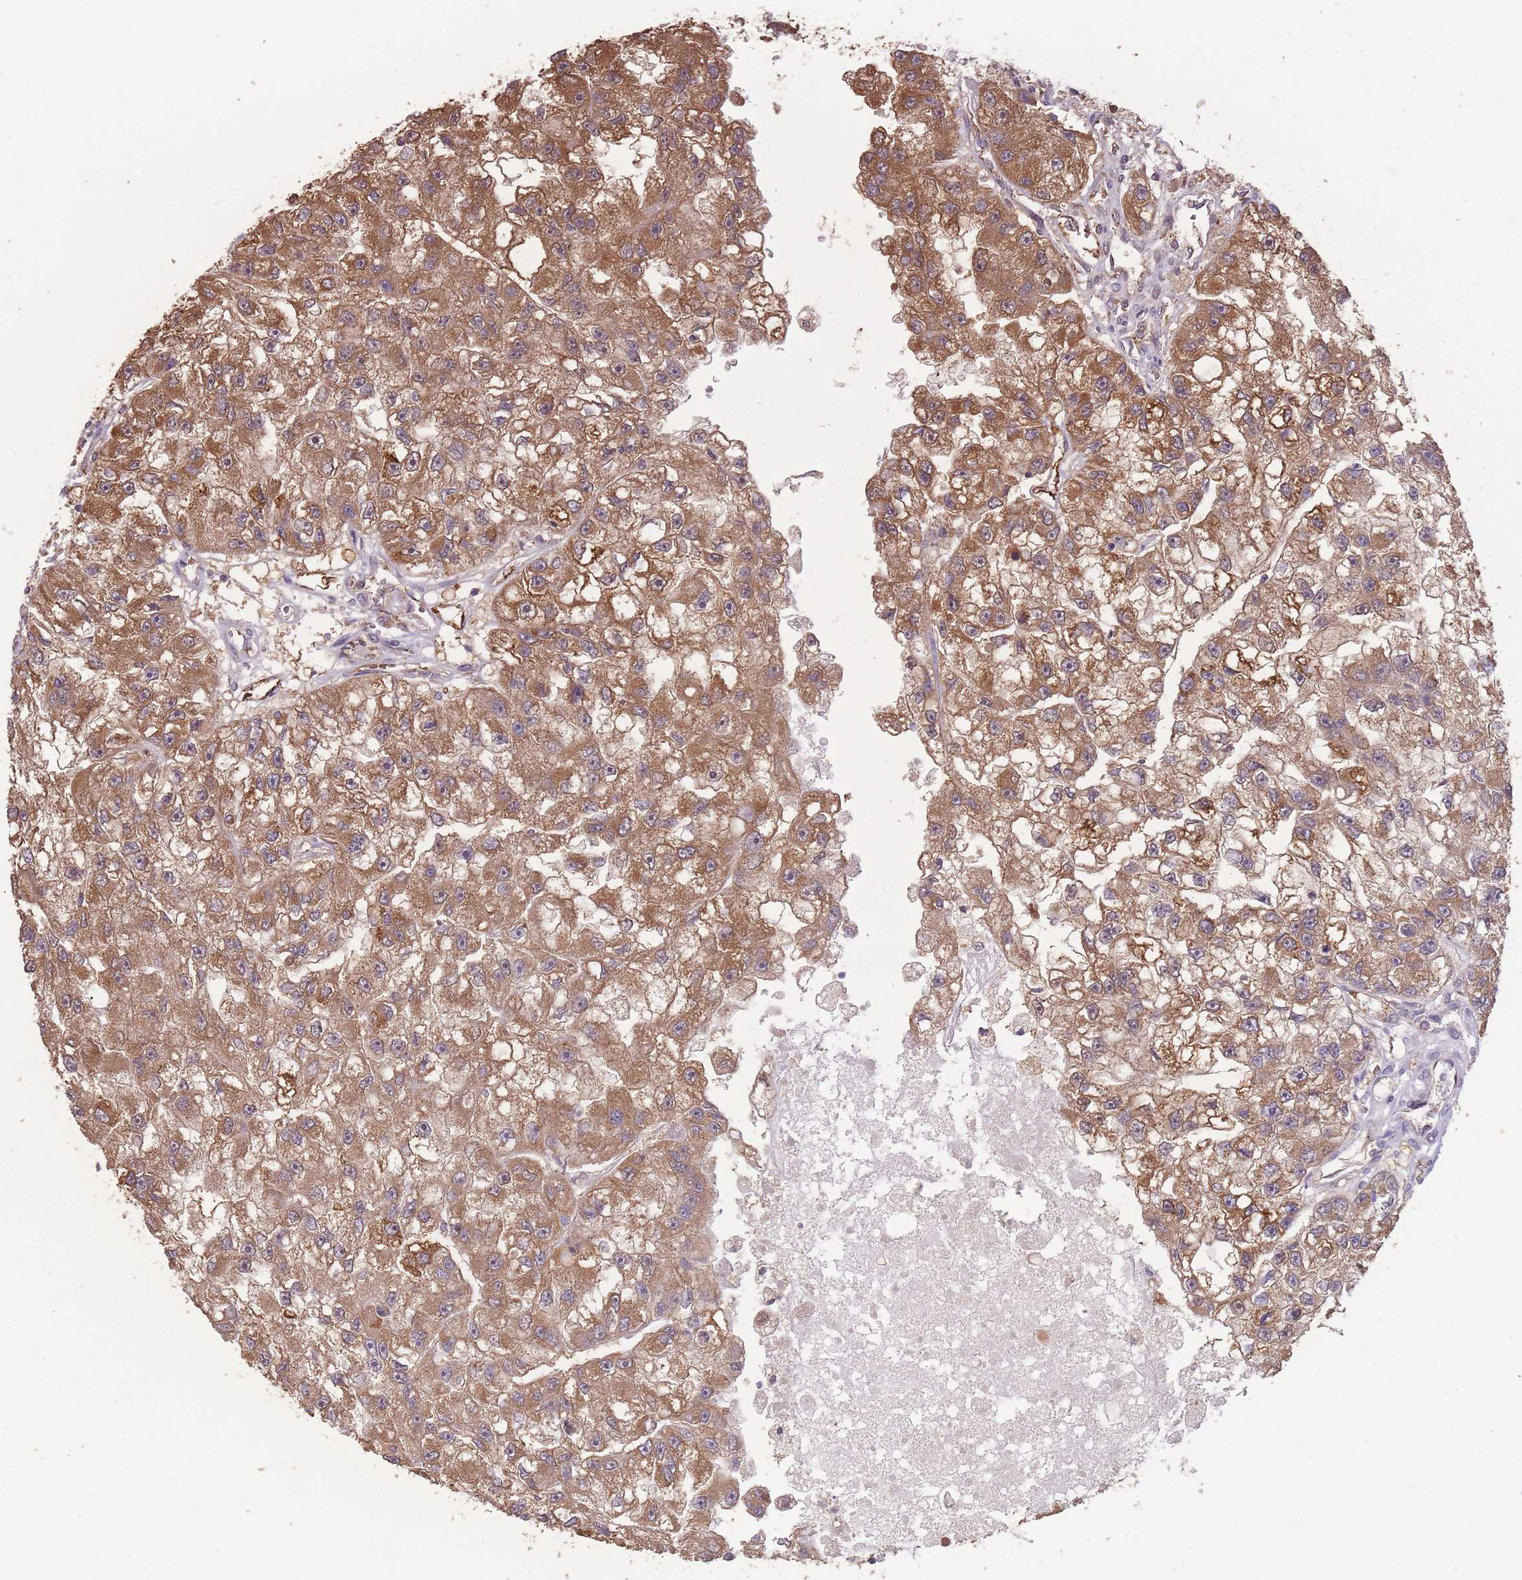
{"staining": {"intensity": "moderate", "quantity": ">75%", "location": "cytoplasmic/membranous"}, "tissue": "renal cancer", "cell_type": "Tumor cells", "image_type": "cancer", "snomed": [{"axis": "morphology", "description": "Adenocarcinoma, NOS"}, {"axis": "topography", "description": "Kidney"}], "caption": "Renal cancer (adenocarcinoma) tissue displays moderate cytoplasmic/membranous expression in about >75% of tumor cells, visualized by immunohistochemistry.", "gene": "SANBR", "patient": {"sex": "male", "age": 63}}